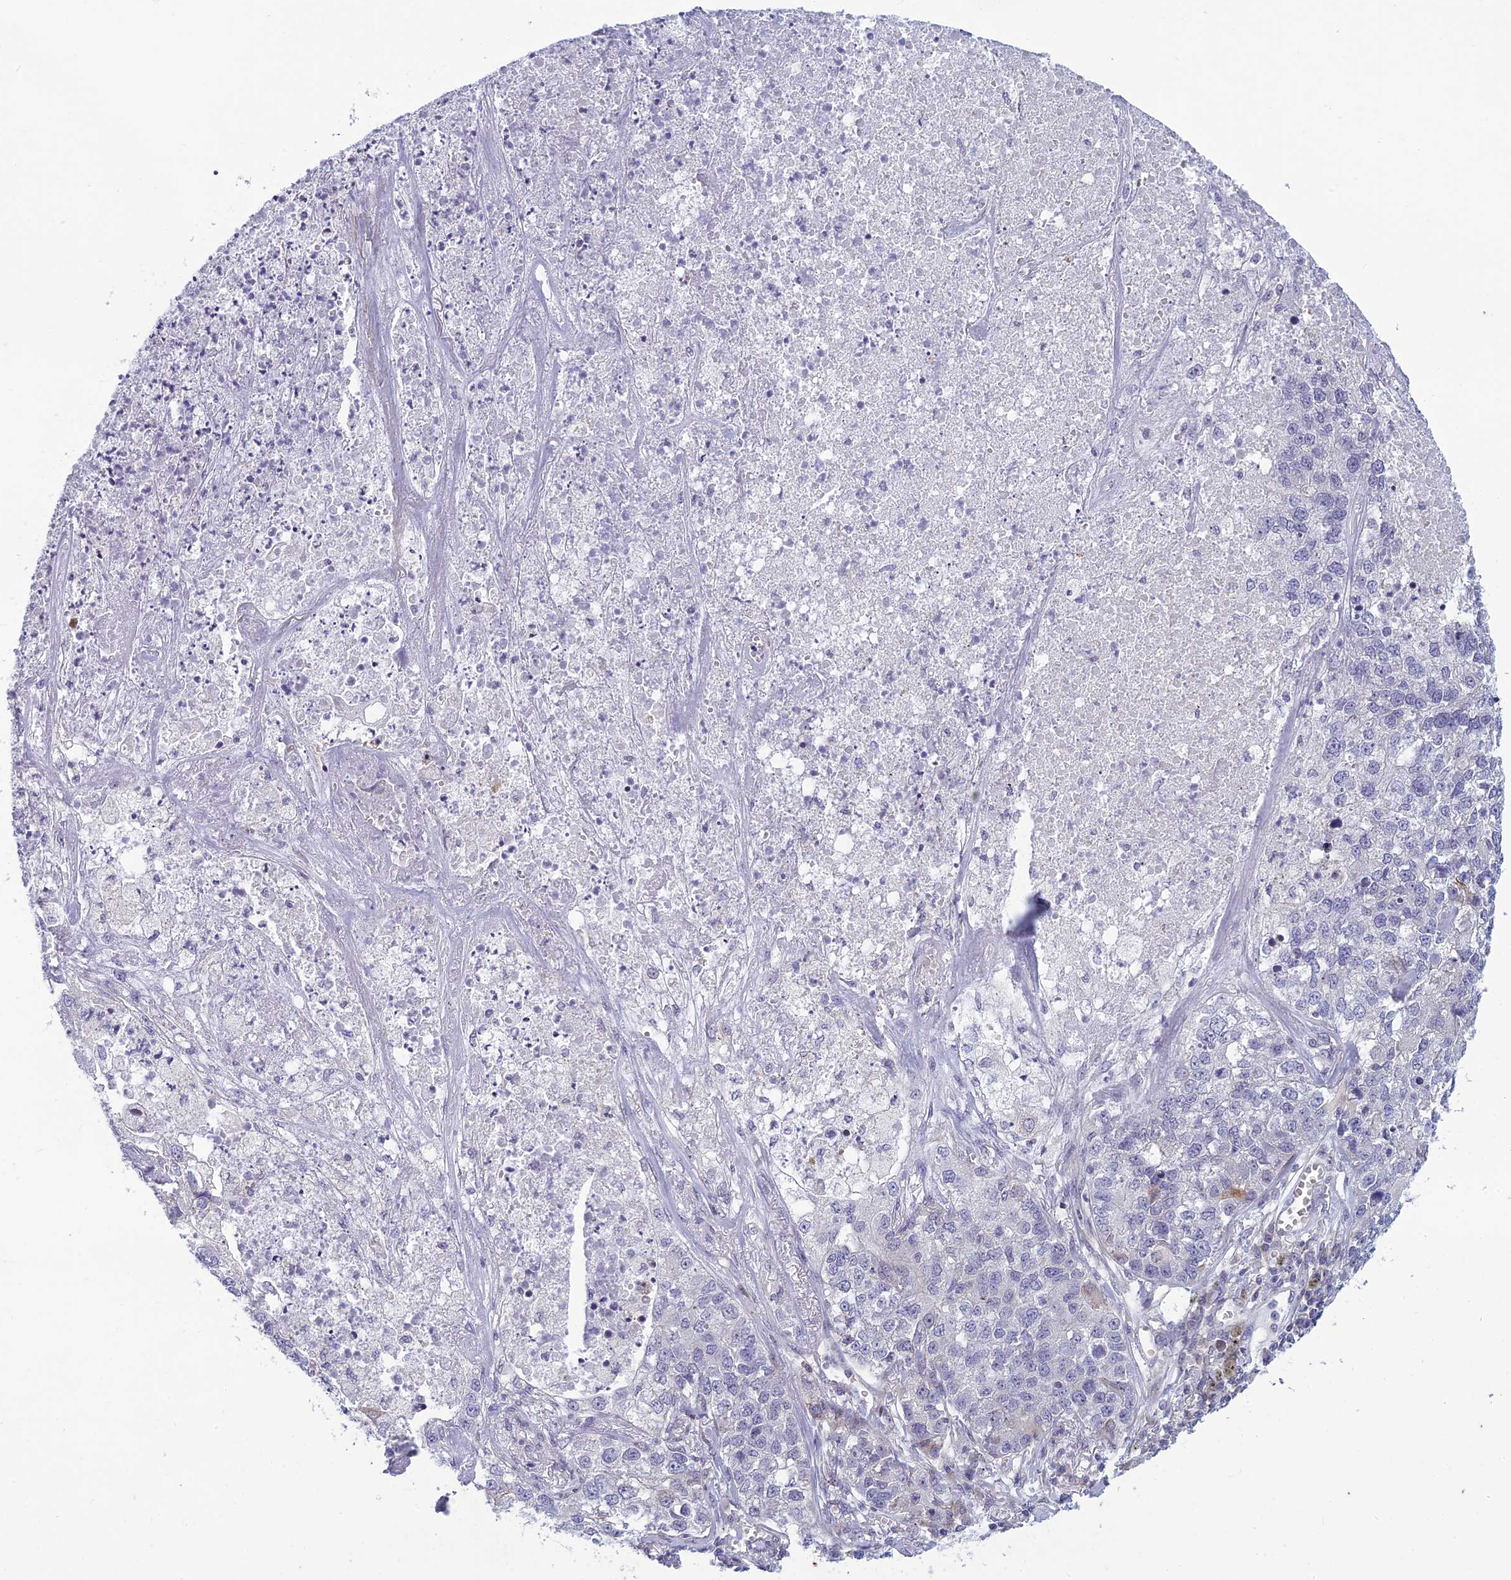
{"staining": {"intensity": "negative", "quantity": "none", "location": "none"}, "tissue": "lung cancer", "cell_type": "Tumor cells", "image_type": "cancer", "snomed": [{"axis": "morphology", "description": "Adenocarcinoma, NOS"}, {"axis": "topography", "description": "Lung"}], "caption": "Human lung cancer stained for a protein using immunohistochemistry demonstrates no positivity in tumor cells.", "gene": "DTX2", "patient": {"sex": "male", "age": 49}}